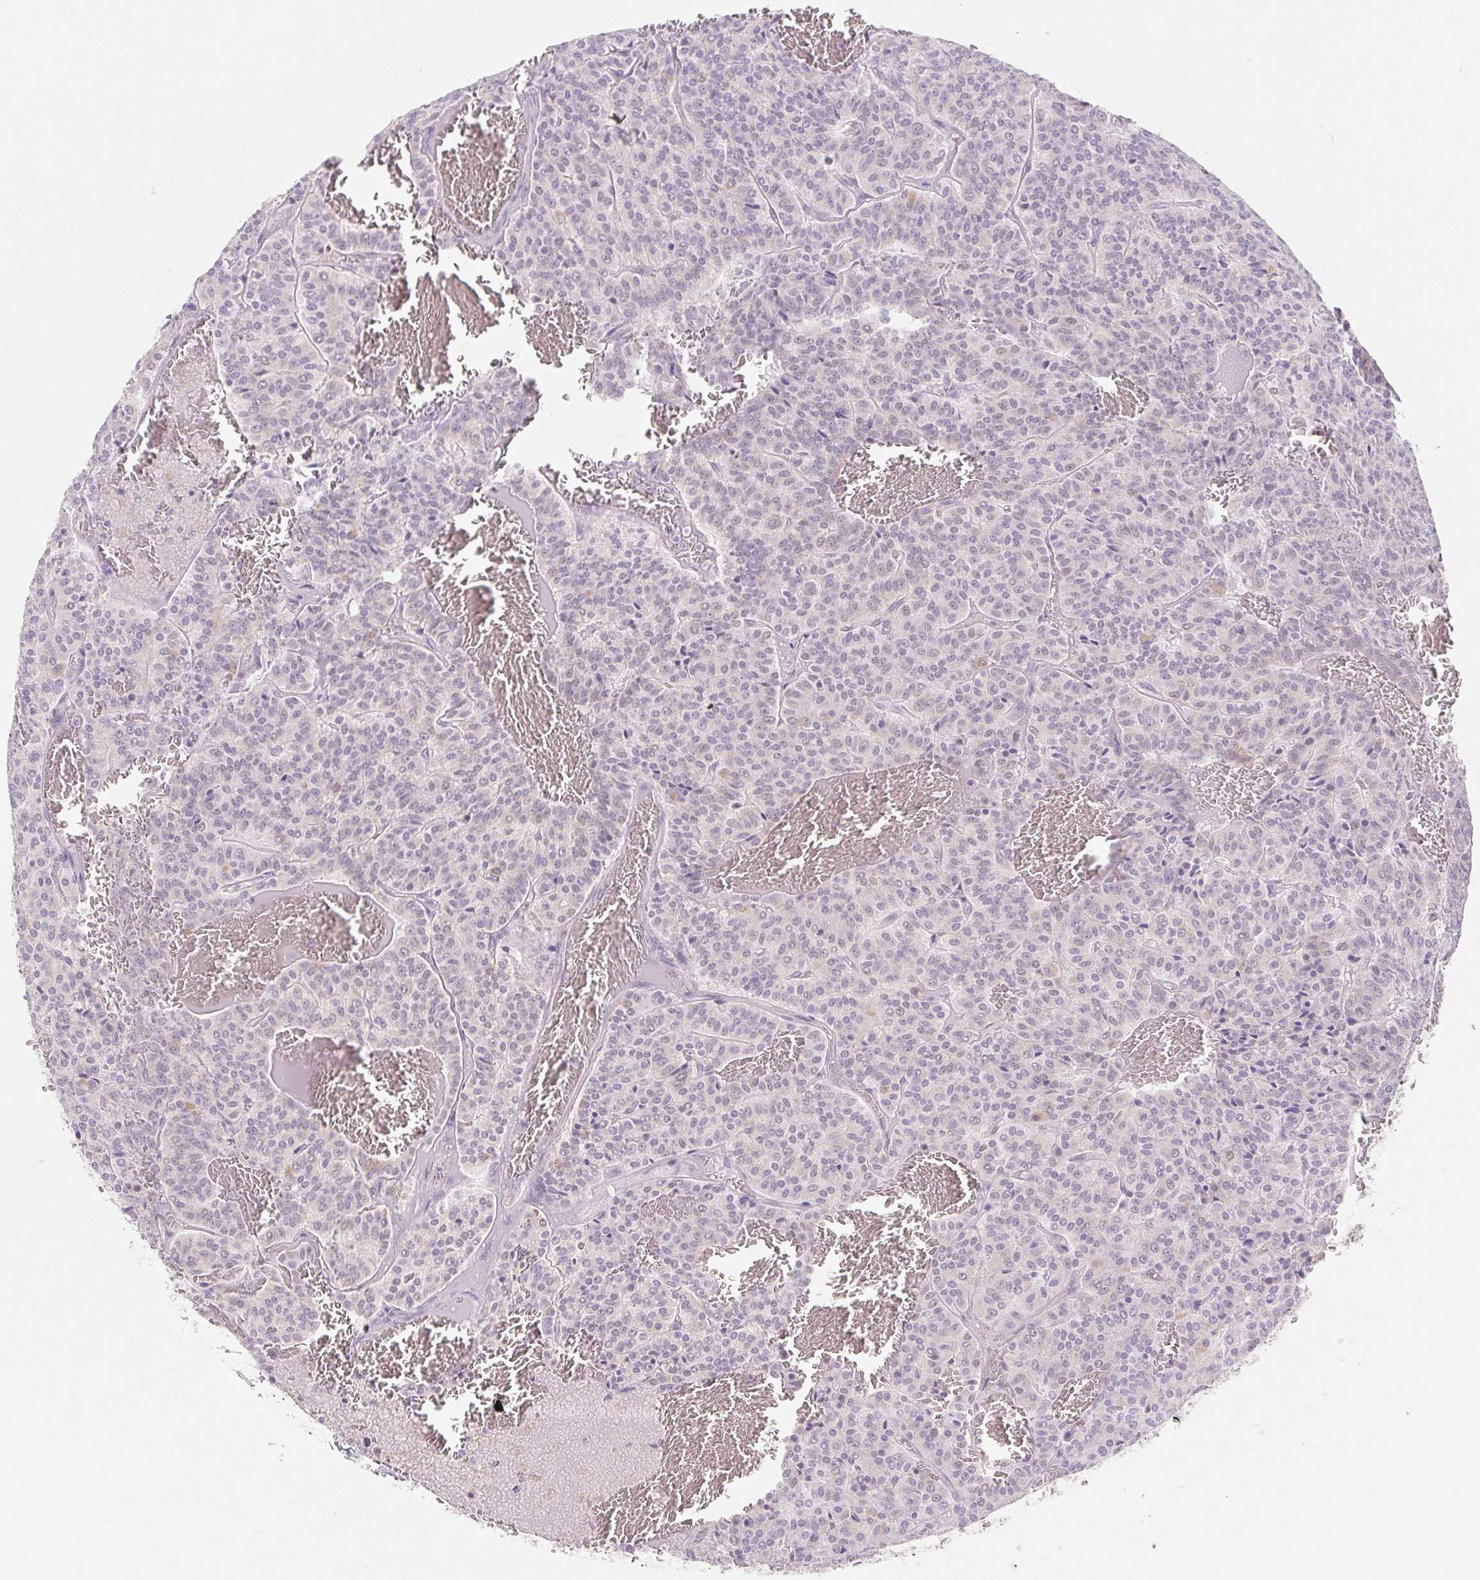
{"staining": {"intensity": "negative", "quantity": "none", "location": "none"}, "tissue": "carcinoid", "cell_type": "Tumor cells", "image_type": "cancer", "snomed": [{"axis": "morphology", "description": "Carcinoid, malignant, NOS"}, {"axis": "topography", "description": "Lung"}], "caption": "An immunohistochemistry (IHC) image of carcinoid is shown. There is no staining in tumor cells of carcinoid.", "gene": "DPPA5", "patient": {"sex": "male", "age": 70}}